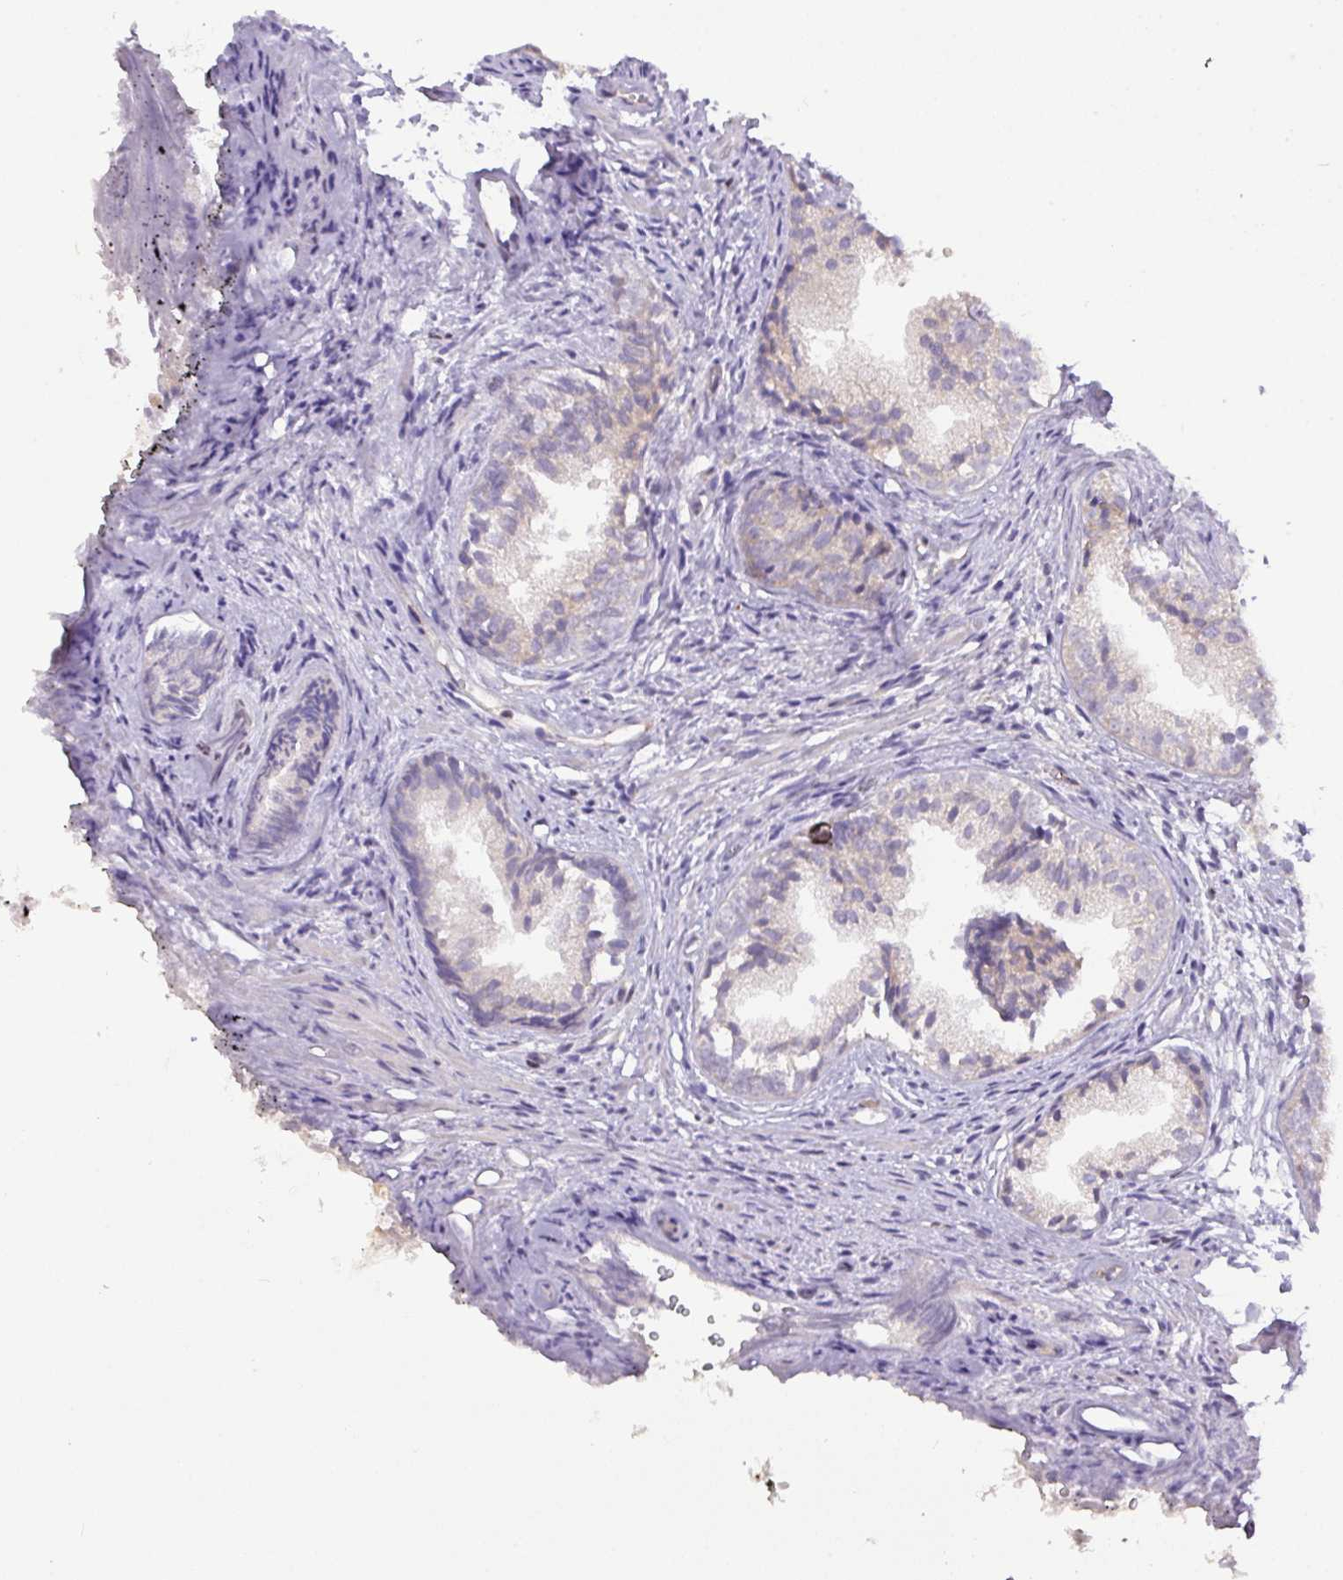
{"staining": {"intensity": "moderate", "quantity": "<25%", "location": "cytoplasmic/membranous"}, "tissue": "prostate", "cell_type": "Glandular cells", "image_type": "normal", "snomed": [{"axis": "morphology", "description": "Normal tissue, NOS"}, {"axis": "topography", "description": "Prostate"}], "caption": "This photomicrograph shows immunohistochemistry staining of normal prostate, with low moderate cytoplasmic/membranous expression in approximately <25% of glandular cells.", "gene": "ZNF394", "patient": {"sex": "male", "age": 76}}